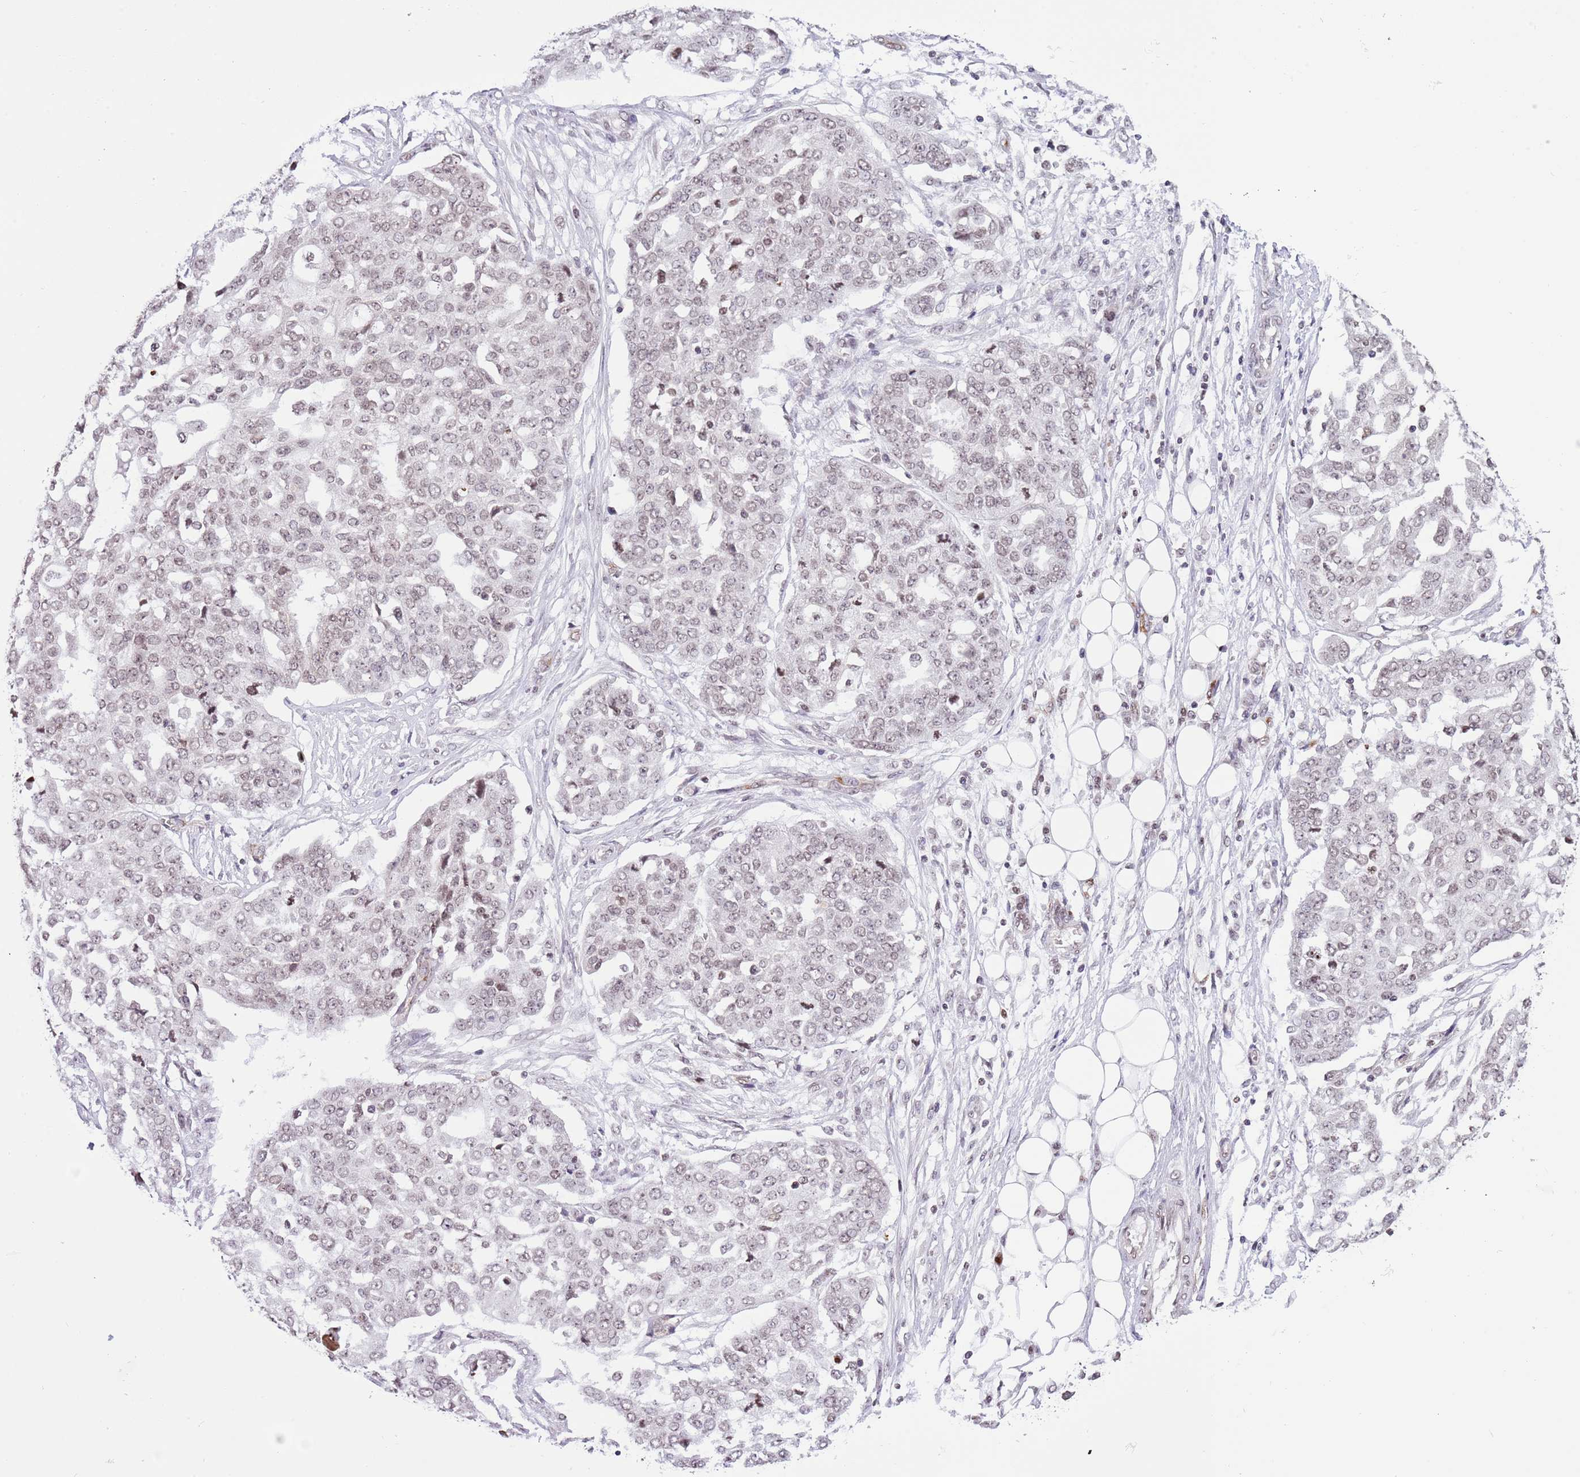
{"staining": {"intensity": "weak", "quantity": "<25%", "location": "nuclear"}, "tissue": "ovarian cancer", "cell_type": "Tumor cells", "image_type": "cancer", "snomed": [{"axis": "morphology", "description": "Cystadenocarcinoma, serous, NOS"}, {"axis": "topography", "description": "Soft tissue"}, {"axis": "topography", "description": "Ovary"}], "caption": "There is no significant staining in tumor cells of serous cystadenocarcinoma (ovarian).", "gene": "NRIP1", "patient": {"sex": "female", "age": 57}}